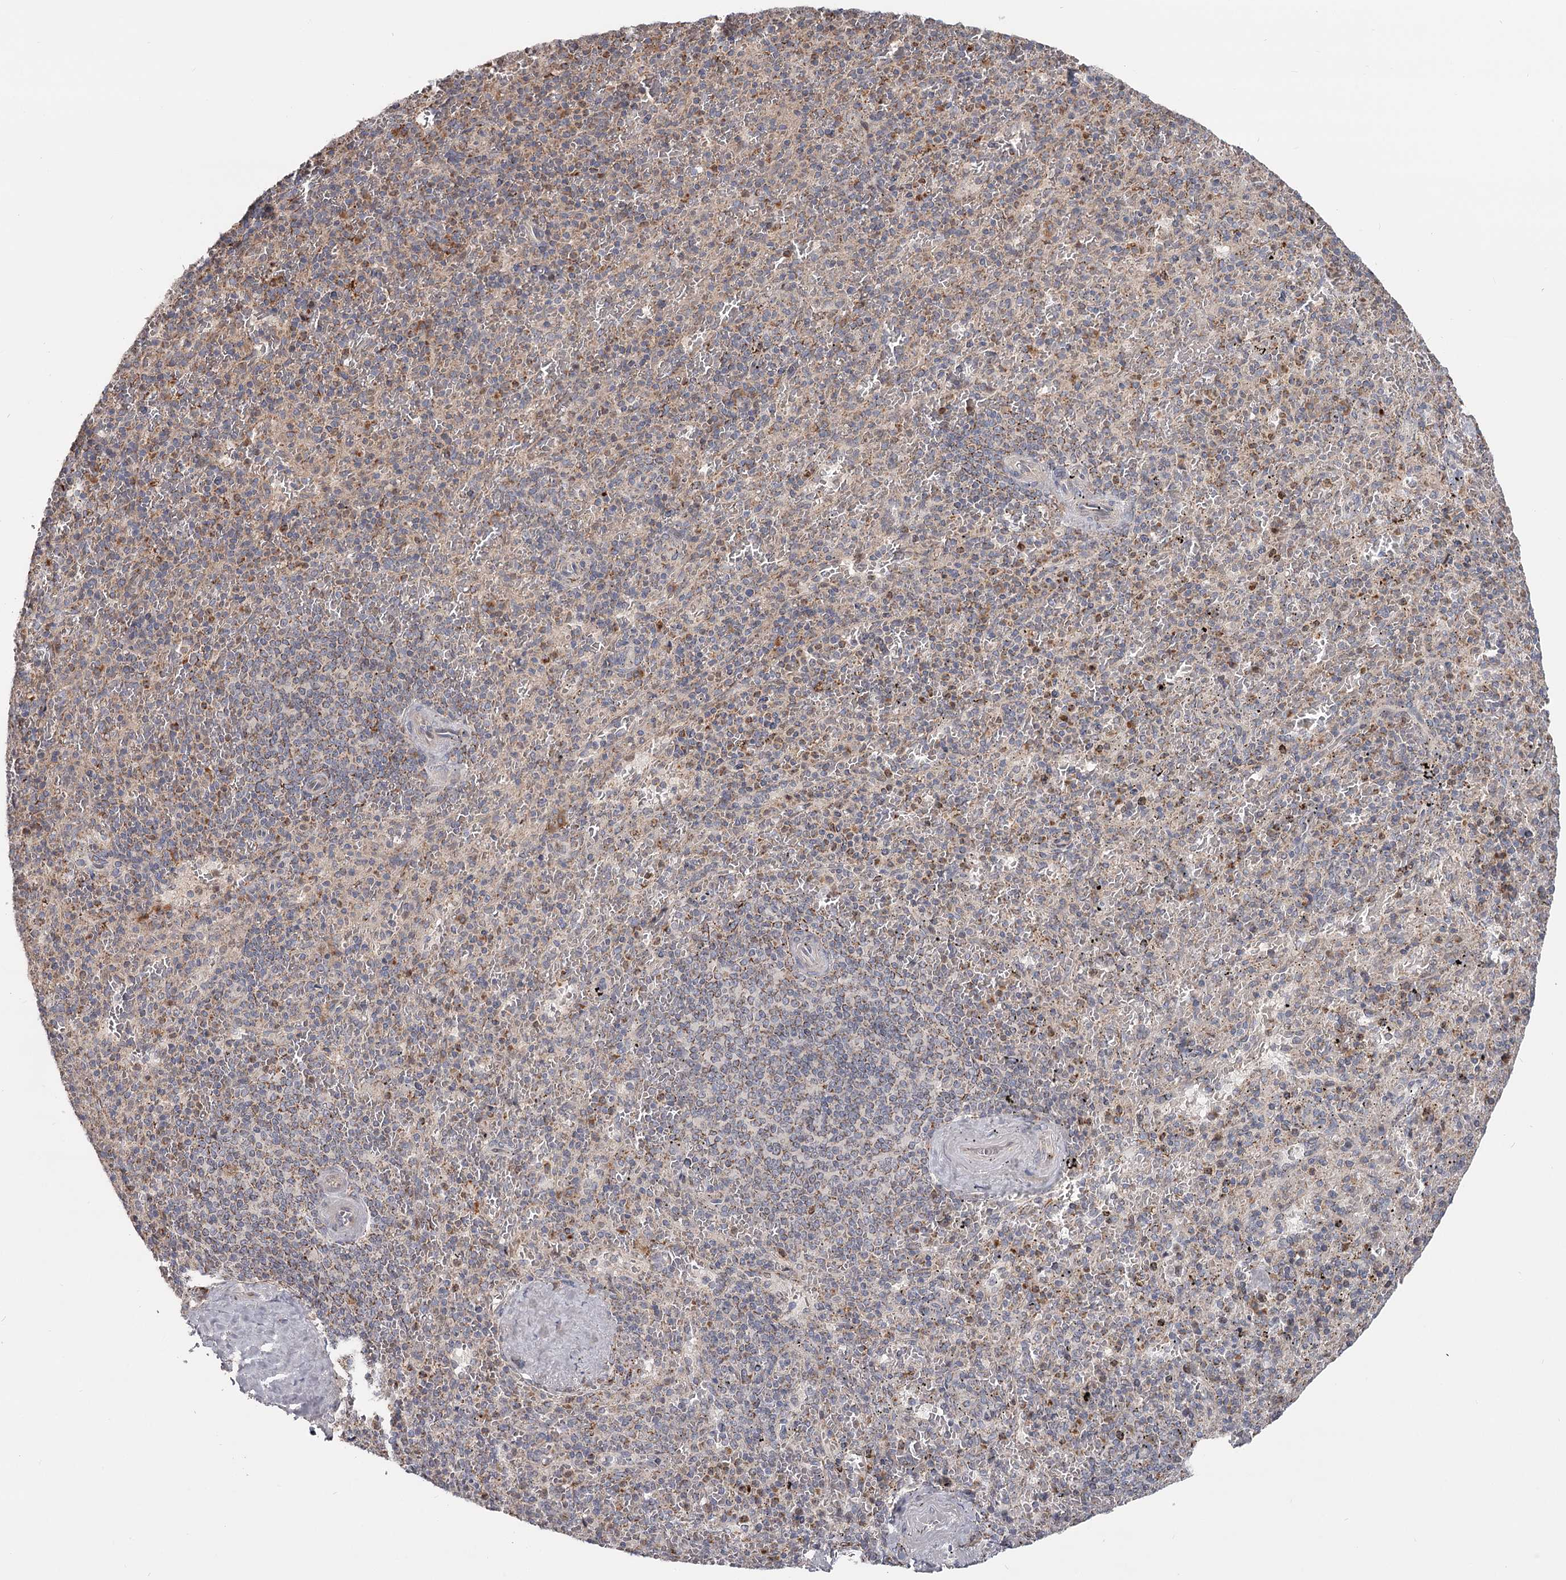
{"staining": {"intensity": "moderate", "quantity": "<25%", "location": "cytoplasmic/membranous"}, "tissue": "spleen", "cell_type": "Cells in red pulp", "image_type": "normal", "snomed": [{"axis": "morphology", "description": "Normal tissue, NOS"}, {"axis": "topography", "description": "Spleen"}], "caption": "The image reveals a brown stain indicating the presence of a protein in the cytoplasmic/membranous of cells in red pulp in spleen.", "gene": "CDC123", "patient": {"sex": "male", "age": 82}}